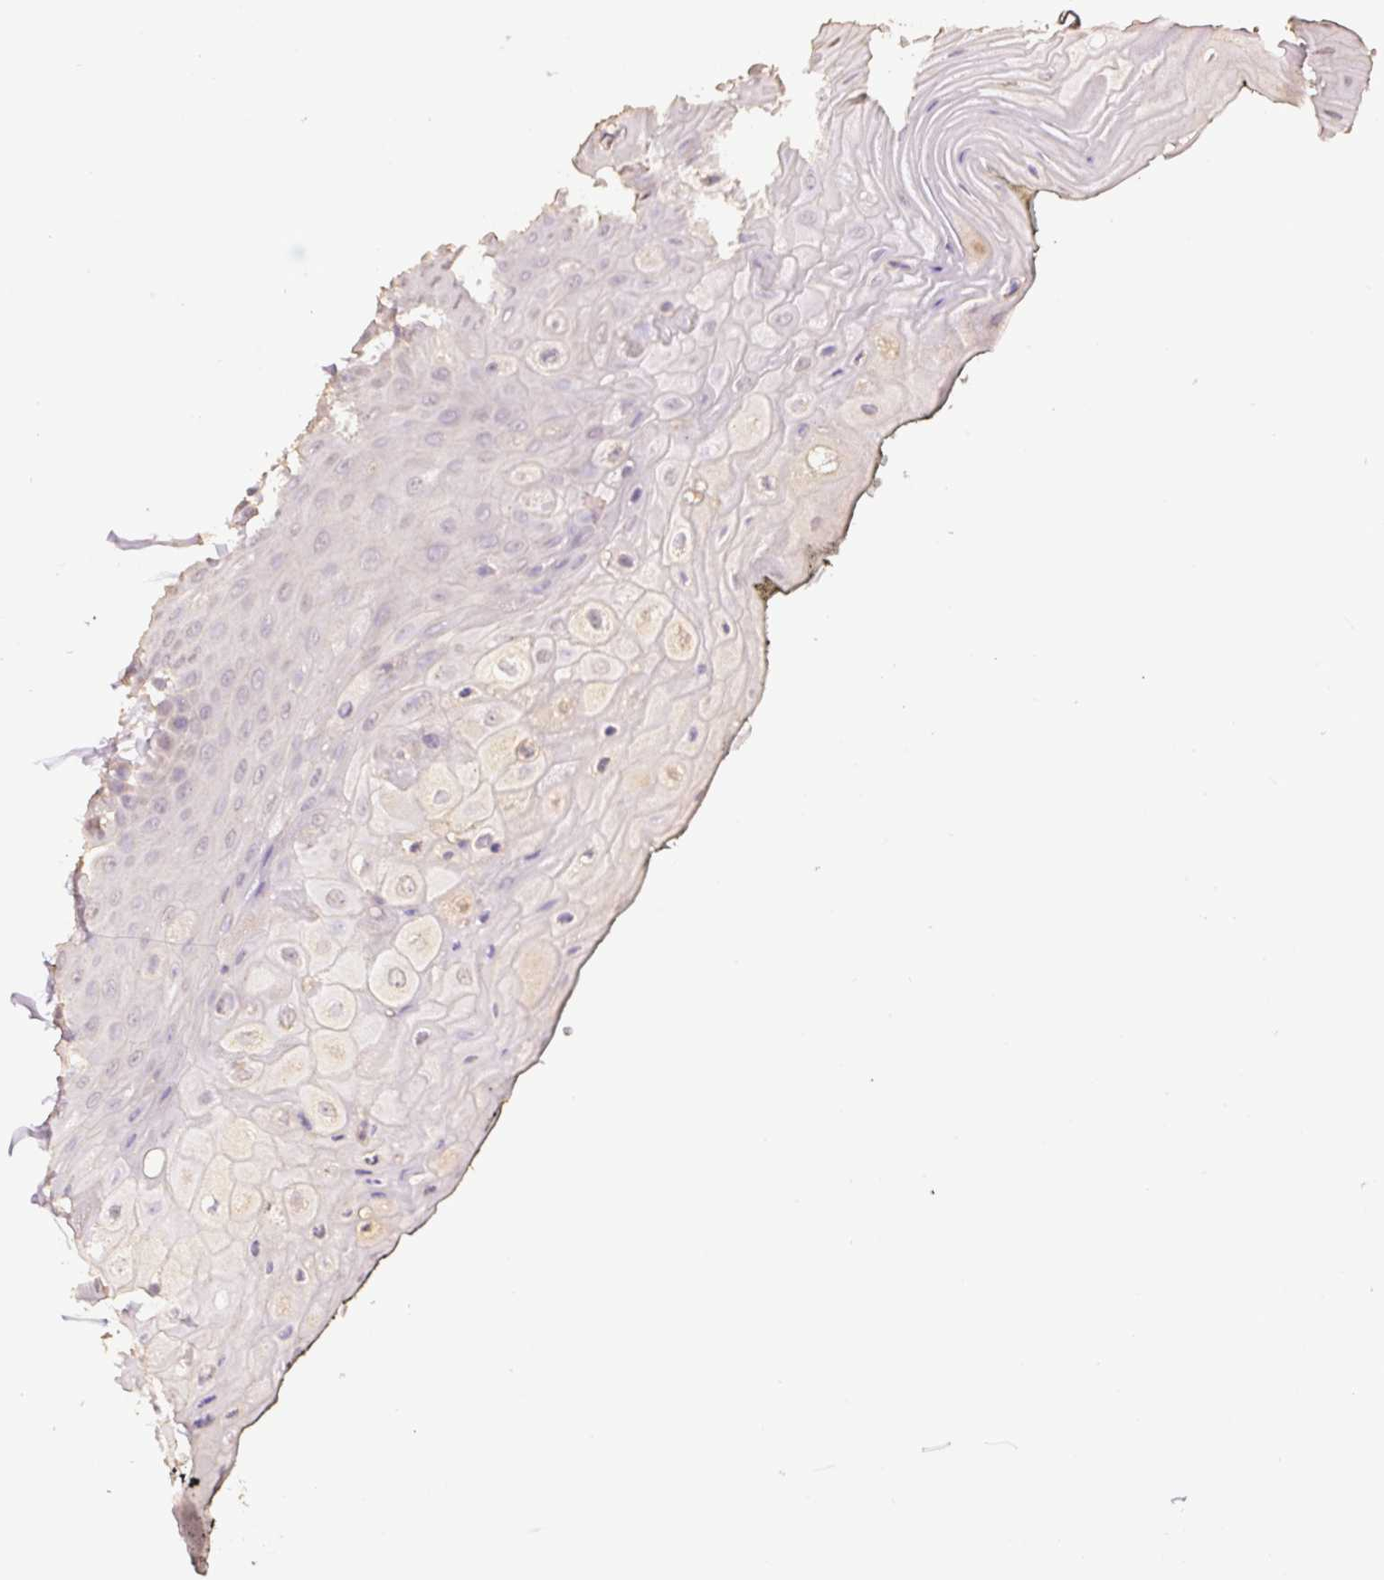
{"staining": {"intensity": "moderate", "quantity": "<25%", "location": "cytoplasmic/membranous"}, "tissue": "oral mucosa", "cell_type": "Squamous epithelial cells", "image_type": "normal", "snomed": [{"axis": "morphology", "description": "Normal tissue, NOS"}, {"axis": "topography", "description": "Oral tissue"}, {"axis": "topography", "description": "Tounge, NOS"}], "caption": "Immunohistochemistry (DAB (3,3'-diaminobenzidine)) staining of benign human oral mucosa demonstrates moderate cytoplasmic/membranous protein staining in approximately <25% of squamous epithelial cells.", "gene": "HERC2", "patient": {"sex": "female", "age": 59}}